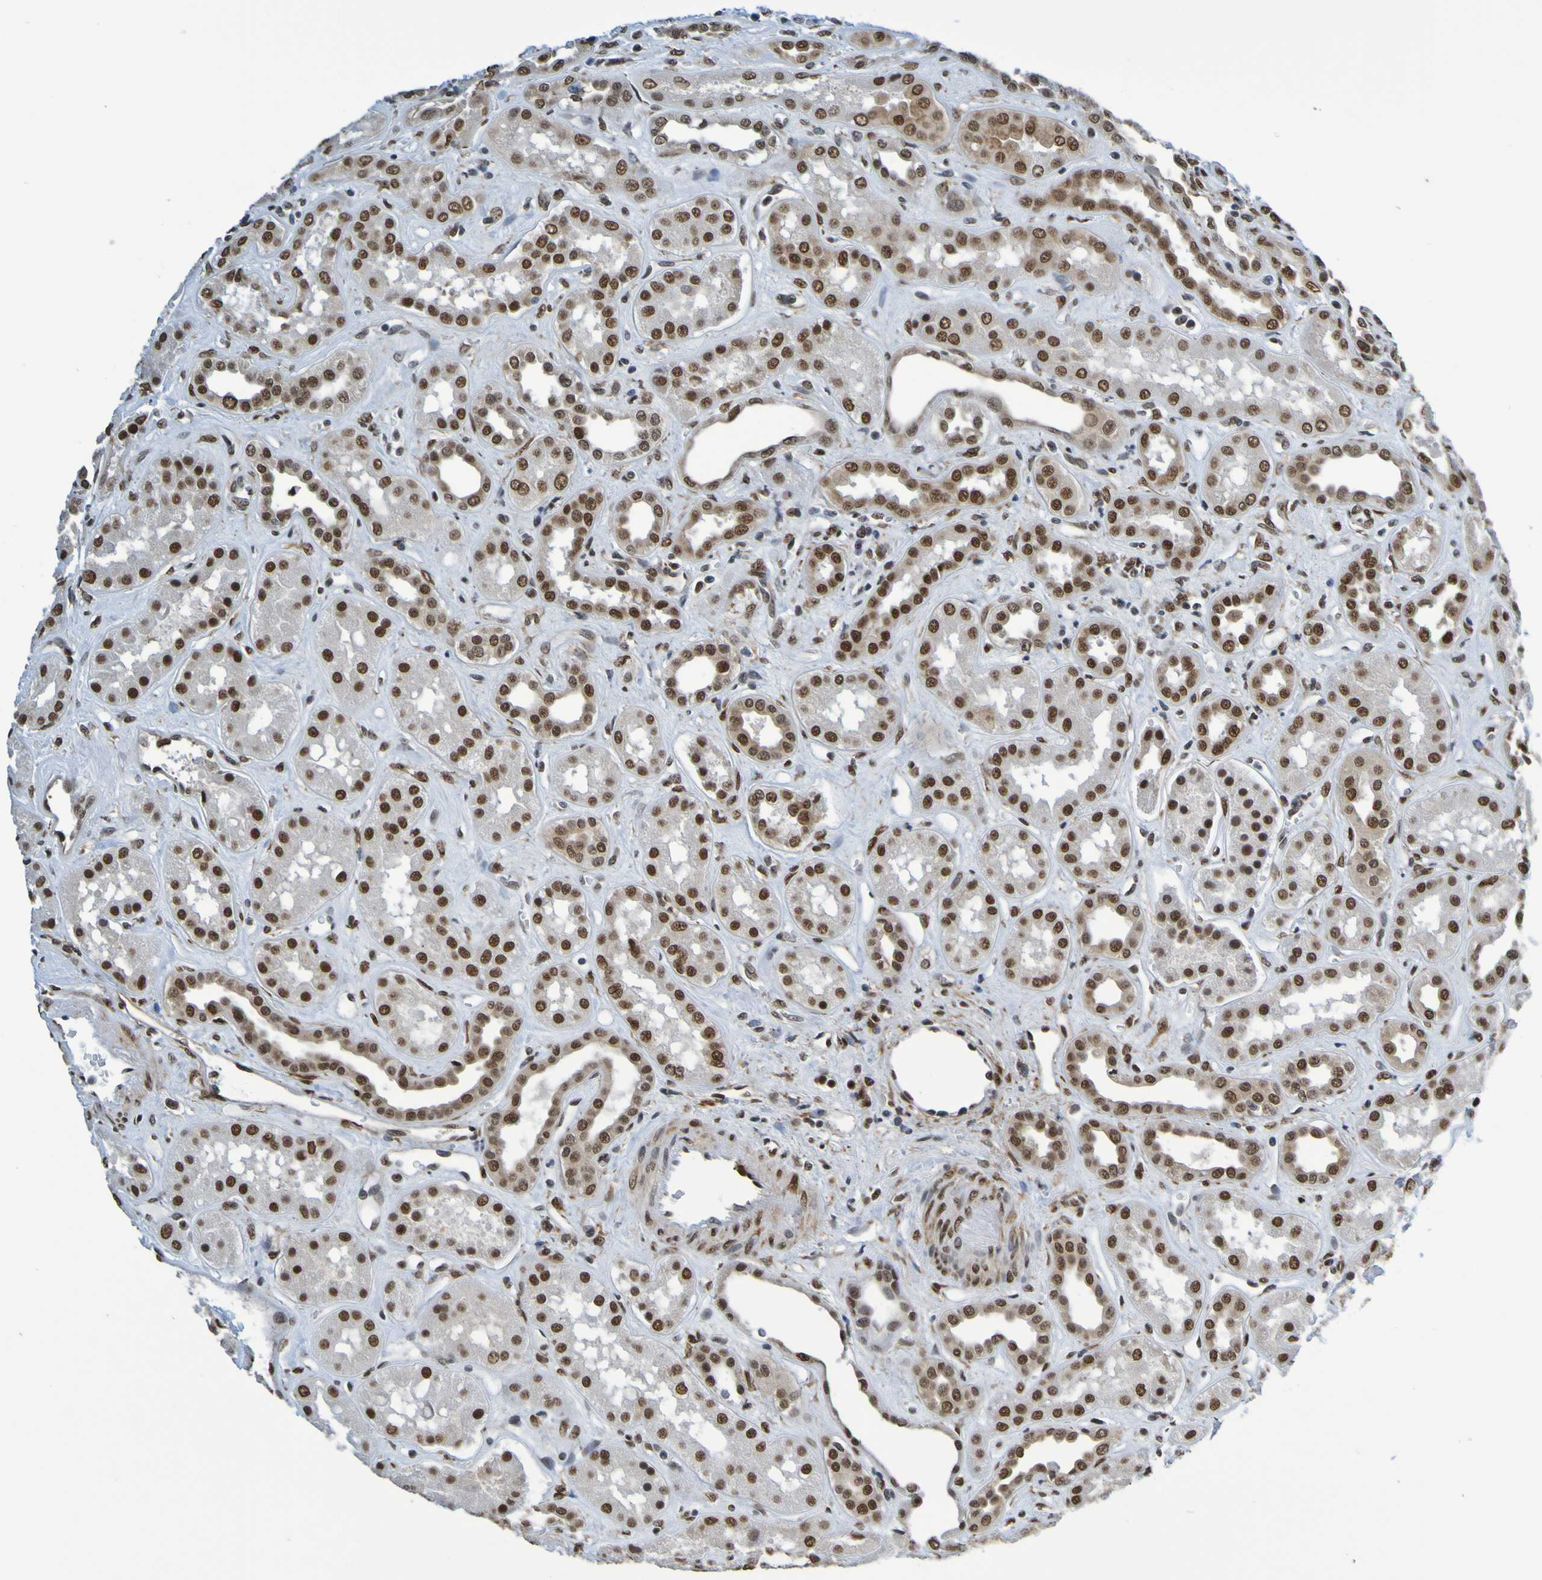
{"staining": {"intensity": "strong", "quantity": "25%-75%", "location": "nuclear"}, "tissue": "kidney", "cell_type": "Cells in glomeruli", "image_type": "normal", "snomed": [{"axis": "morphology", "description": "Normal tissue, NOS"}, {"axis": "topography", "description": "Kidney"}], "caption": "Immunohistochemistry (IHC) image of unremarkable kidney: kidney stained using immunohistochemistry (IHC) exhibits high levels of strong protein expression localized specifically in the nuclear of cells in glomeruli, appearing as a nuclear brown color.", "gene": "HDAC2", "patient": {"sex": "male", "age": 59}}